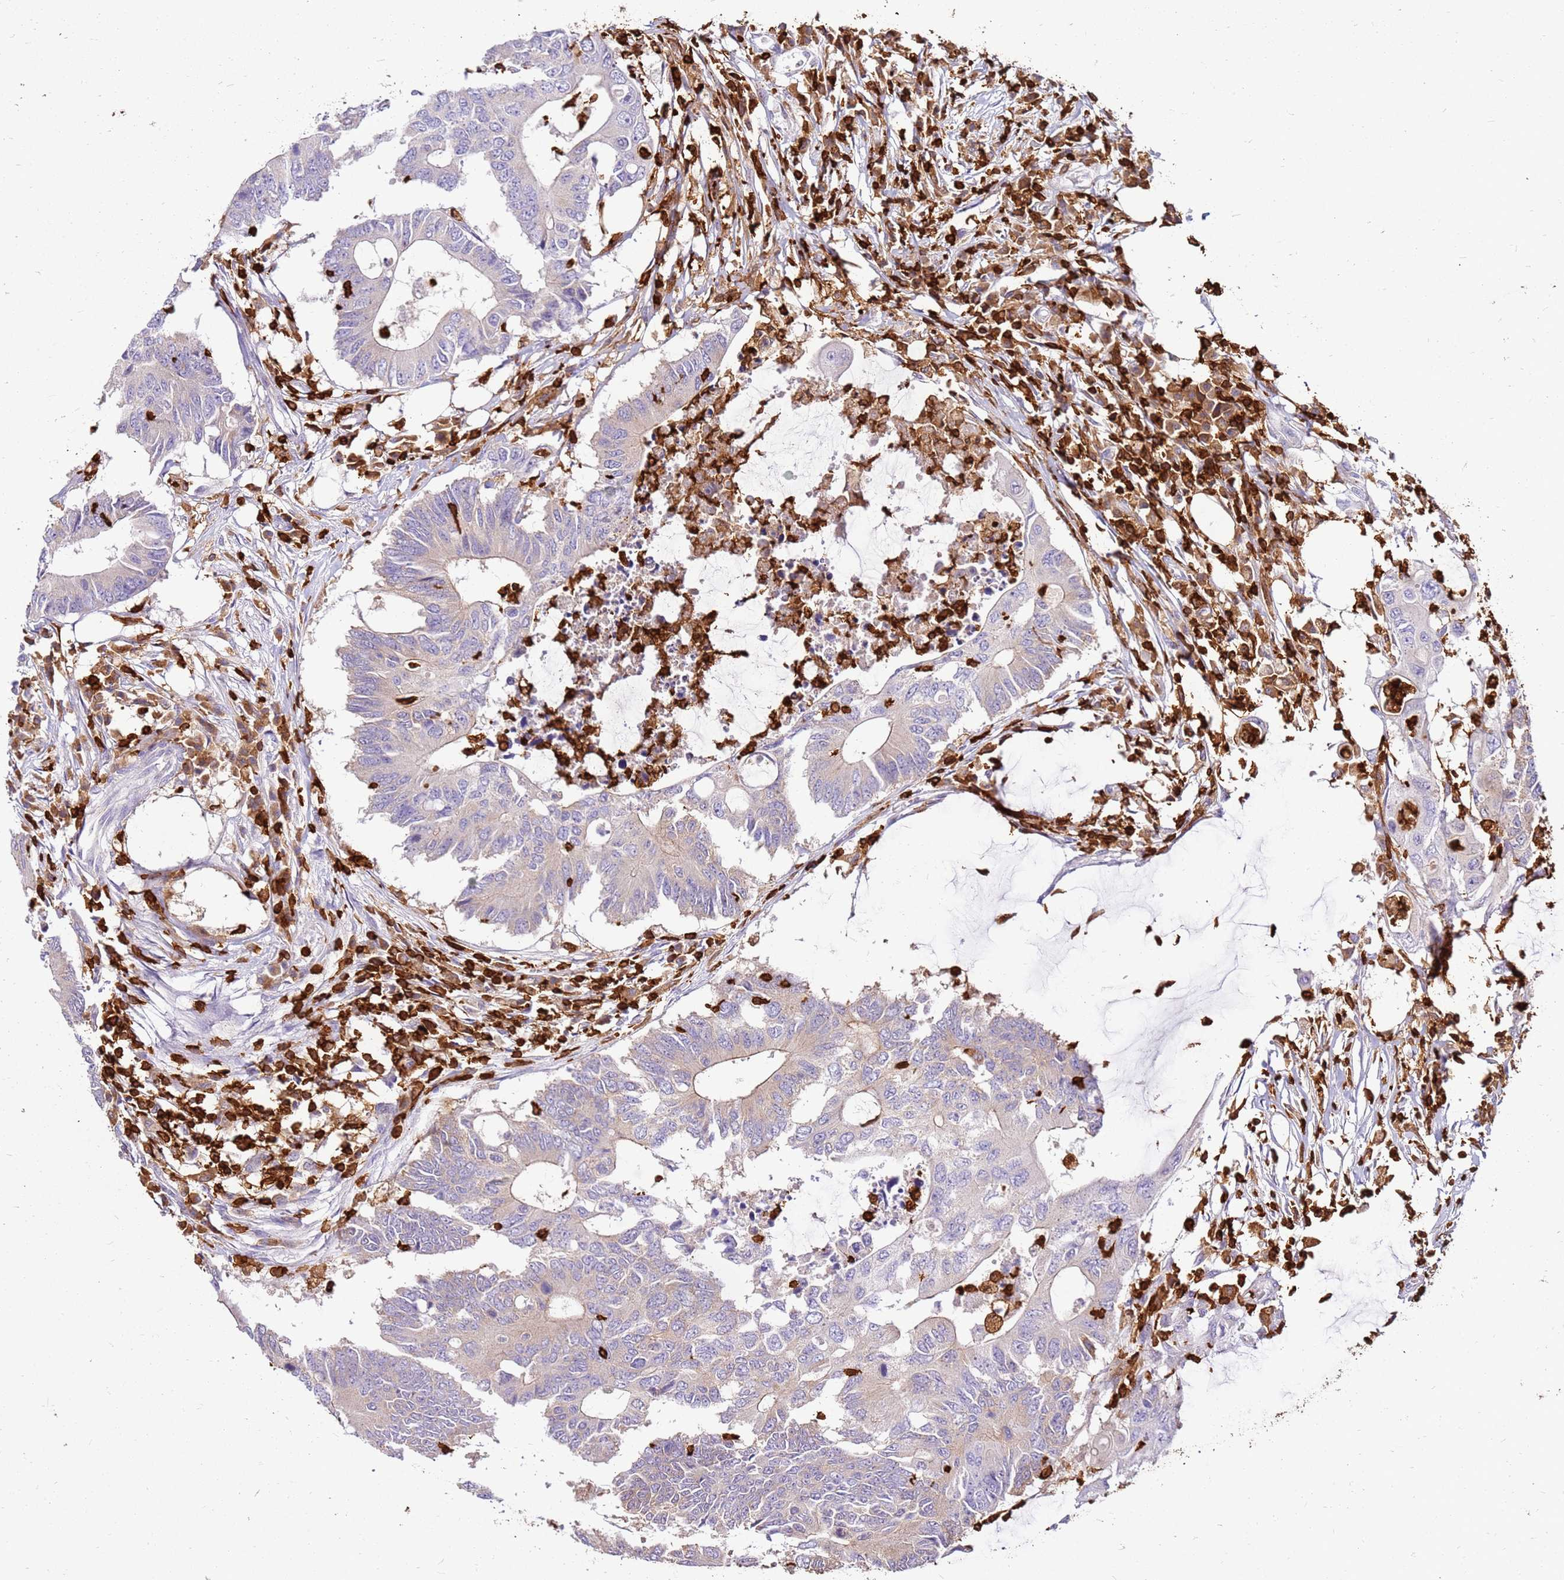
{"staining": {"intensity": "weak", "quantity": "<25%", "location": "cytoplasmic/membranous"}, "tissue": "colorectal cancer", "cell_type": "Tumor cells", "image_type": "cancer", "snomed": [{"axis": "morphology", "description": "Adenocarcinoma, NOS"}, {"axis": "topography", "description": "Colon"}], "caption": "This is an IHC photomicrograph of colorectal adenocarcinoma. There is no staining in tumor cells.", "gene": "CORO1A", "patient": {"sex": "male", "age": 71}}